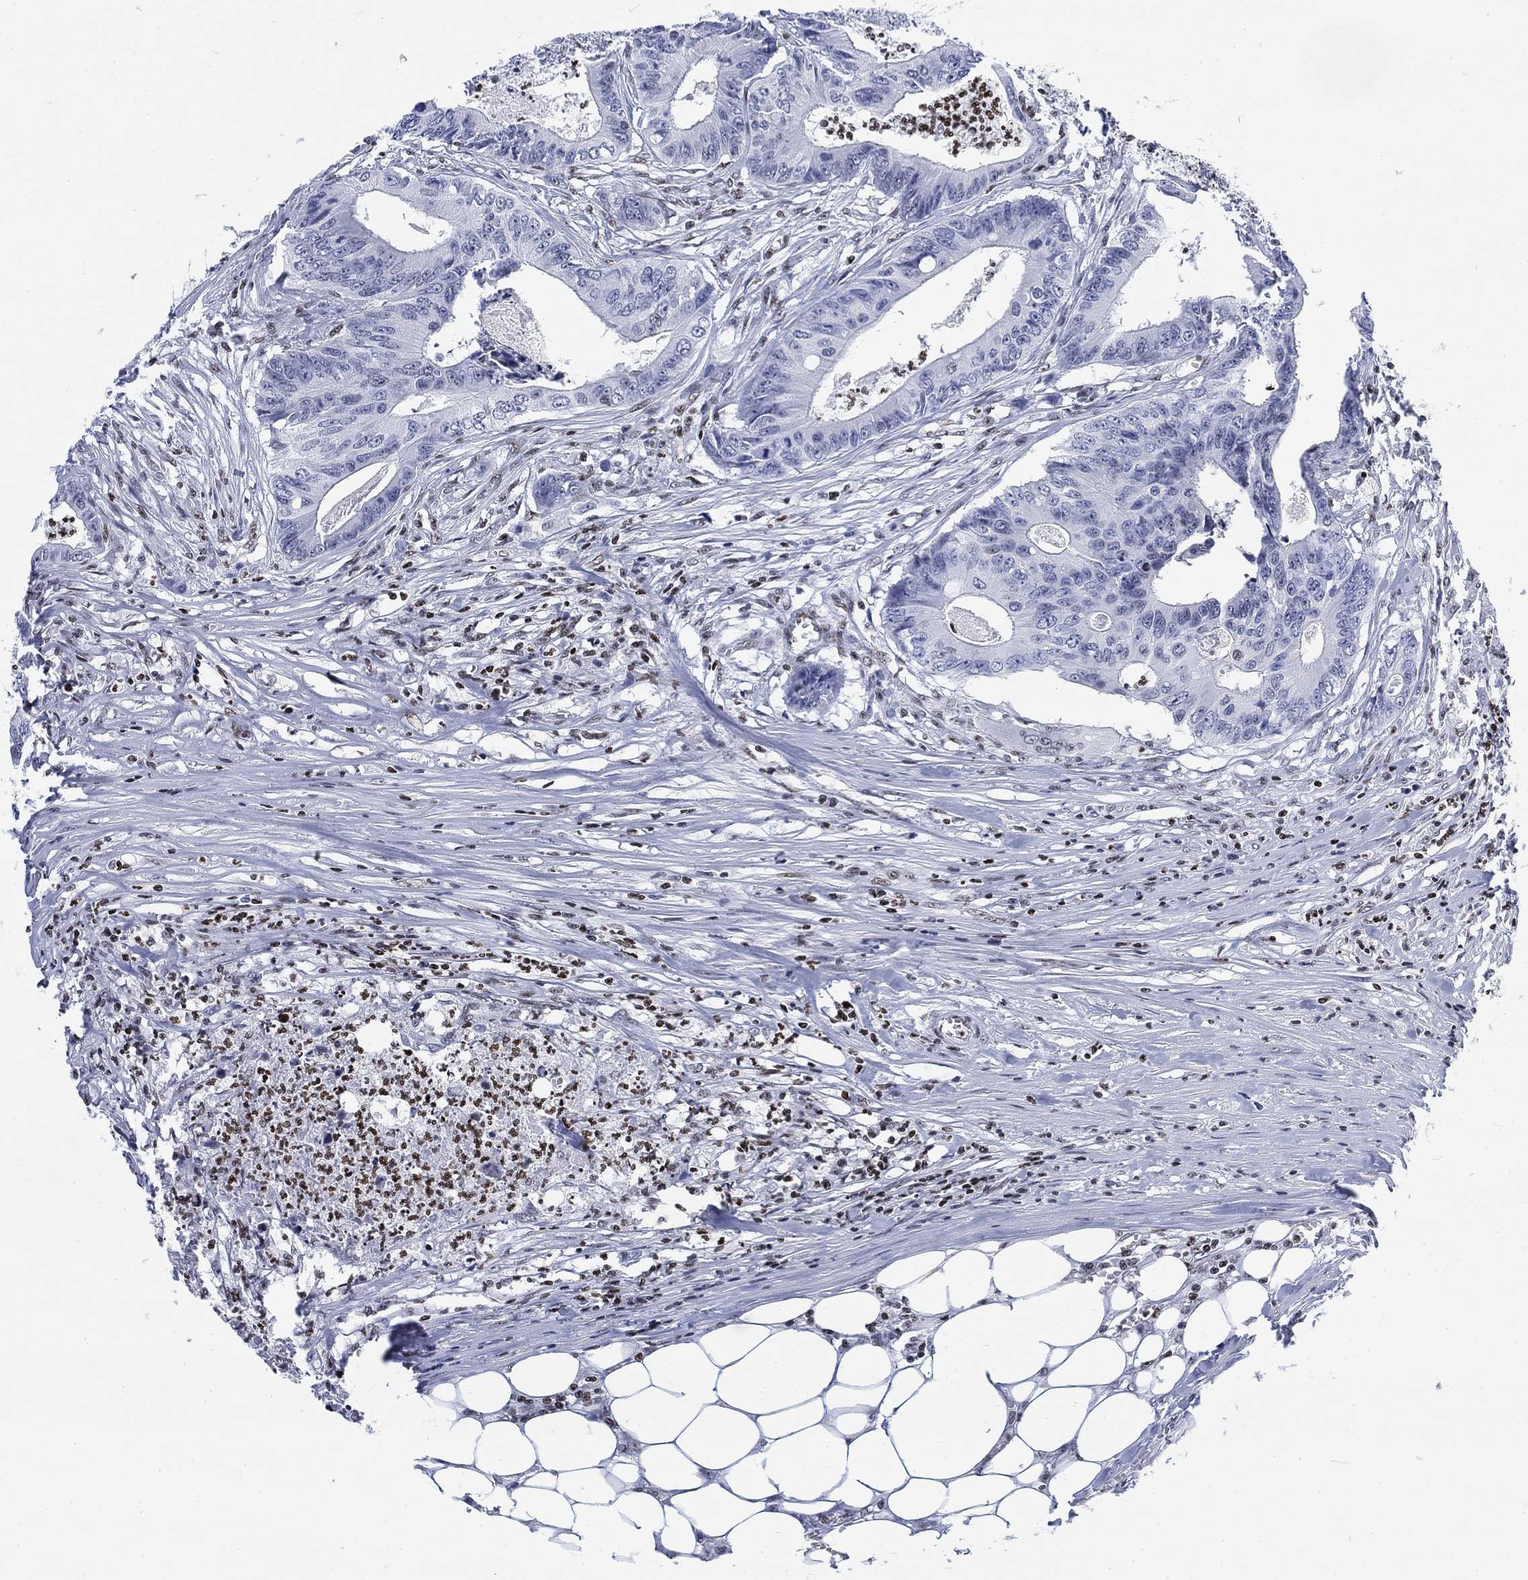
{"staining": {"intensity": "negative", "quantity": "none", "location": "none"}, "tissue": "colorectal cancer", "cell_type": "Tumor cells", "image_type": "cancer", "snomed": [{"axis": "morphology", "description": "Adenocarcinoma, NOS"}, {"axis": "topography", "description": "Colon"}], "caption": "This is an immunohistochemistry (IHC) histopathology image of human colorectal adenocarcinoma. There is no staining in tumor cells.", "gene": "H1-10", "patient": {"sex": "male", "age": 84}}